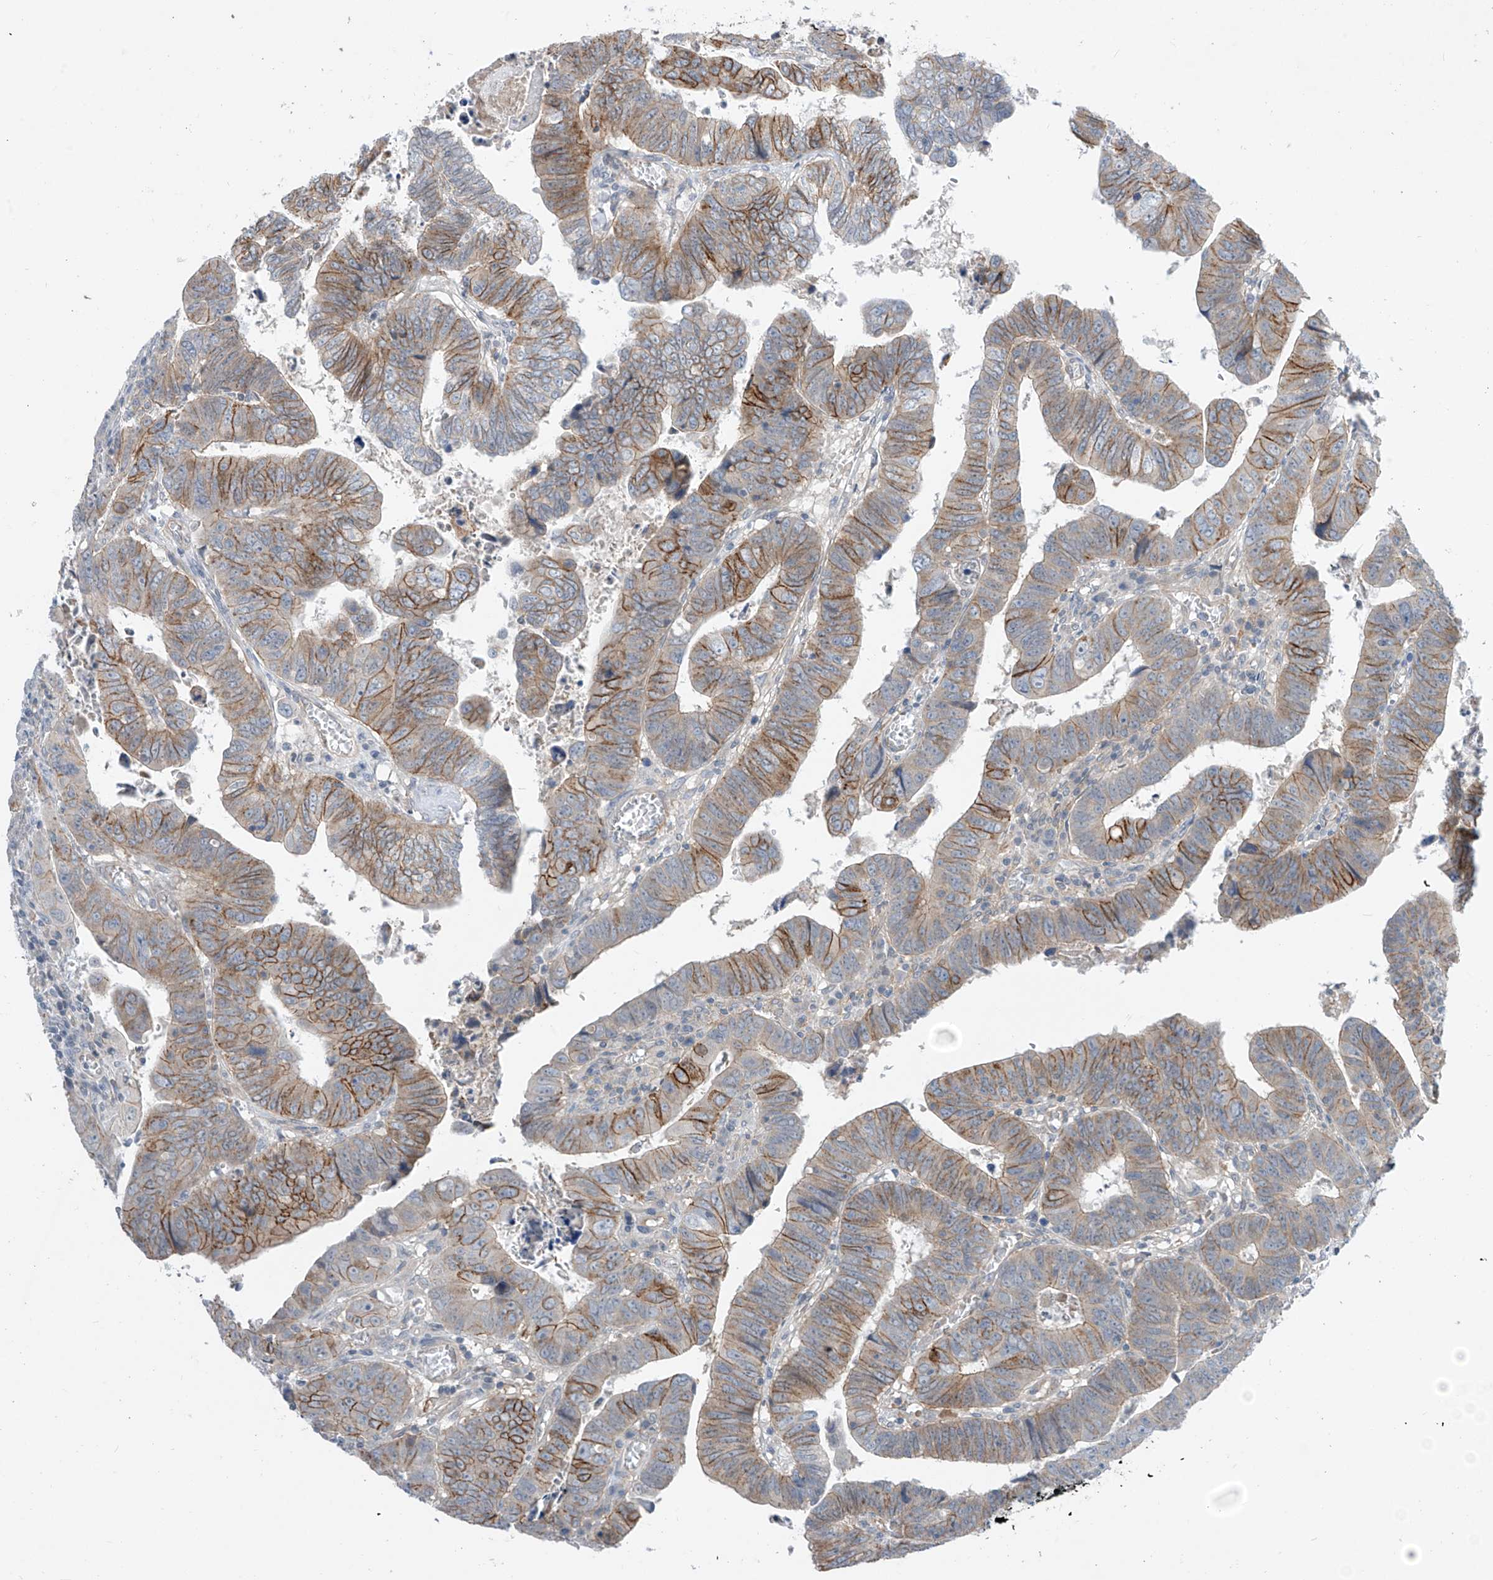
{"staining": {"intensity": "moderate", "quantity": ">75%", "location": "cytoplasmic/membranous"}, "tissue": "colorectal cancer", "cell_type": "Tumor cells", "image_type": "cancer", "snomed": [{"axis": "morphology", "description": "Normal tissue, NOS"}, {"axis": "morphology", "description": "Adenocarcinoma, NOS"}, {"axis": "topography", "description": "Rectum"}], "caption": "Immunohistochemistry (DAB) staining of colorectal cancer shows moderate cytoplasmic/membranous protein positivity in about >75% of tumor cells.", "gene": "ABLIM2", "patient": {"sex": "female", "age": 65}}